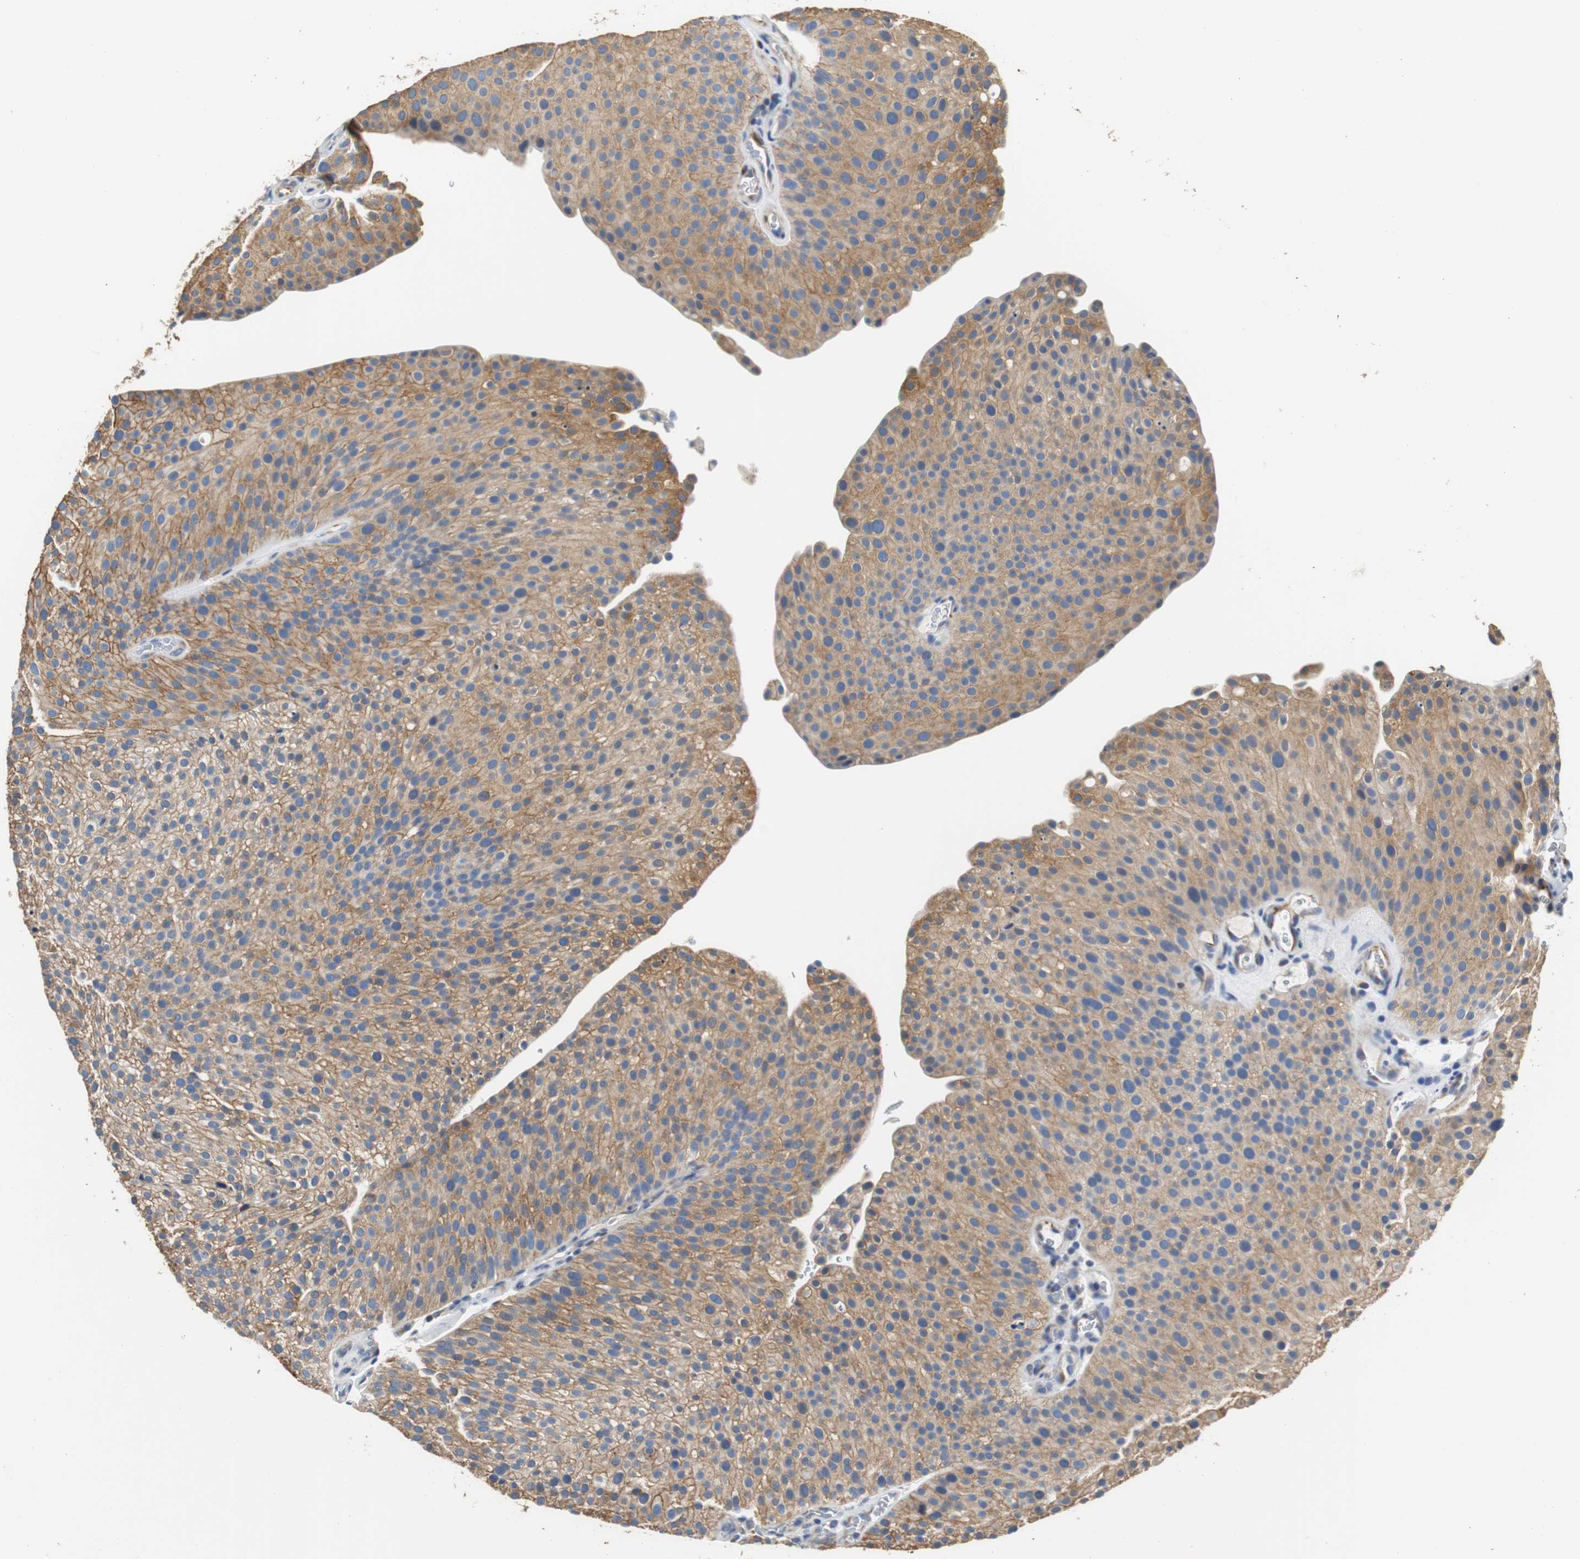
{"staining": {"intensity": "moderate", "quantity": ">75%", "location": "cytoplasmic/membranous"}, "tissue": "urothelial cancer", "cell_type": "Tumor cells", "image_type": "cancer", "snomed": [{"axis": "morphology", "description": "Urothelial carcinoma, Low grade"}, {"axis": "topography", "description": "Smooth muscle"}, {"axis": "topography", "description": "Urinary bladder"}], "caption": "A high-resolution histopathology image shows immunohistochemistry (IHC) staining of urothelial cancer, which demonstrates moderate cytoplasmic/membranous staining in approximately >75% of tumor cells.", "gene": "PCK1", "patient": {"sex": "male", "age": 60}}